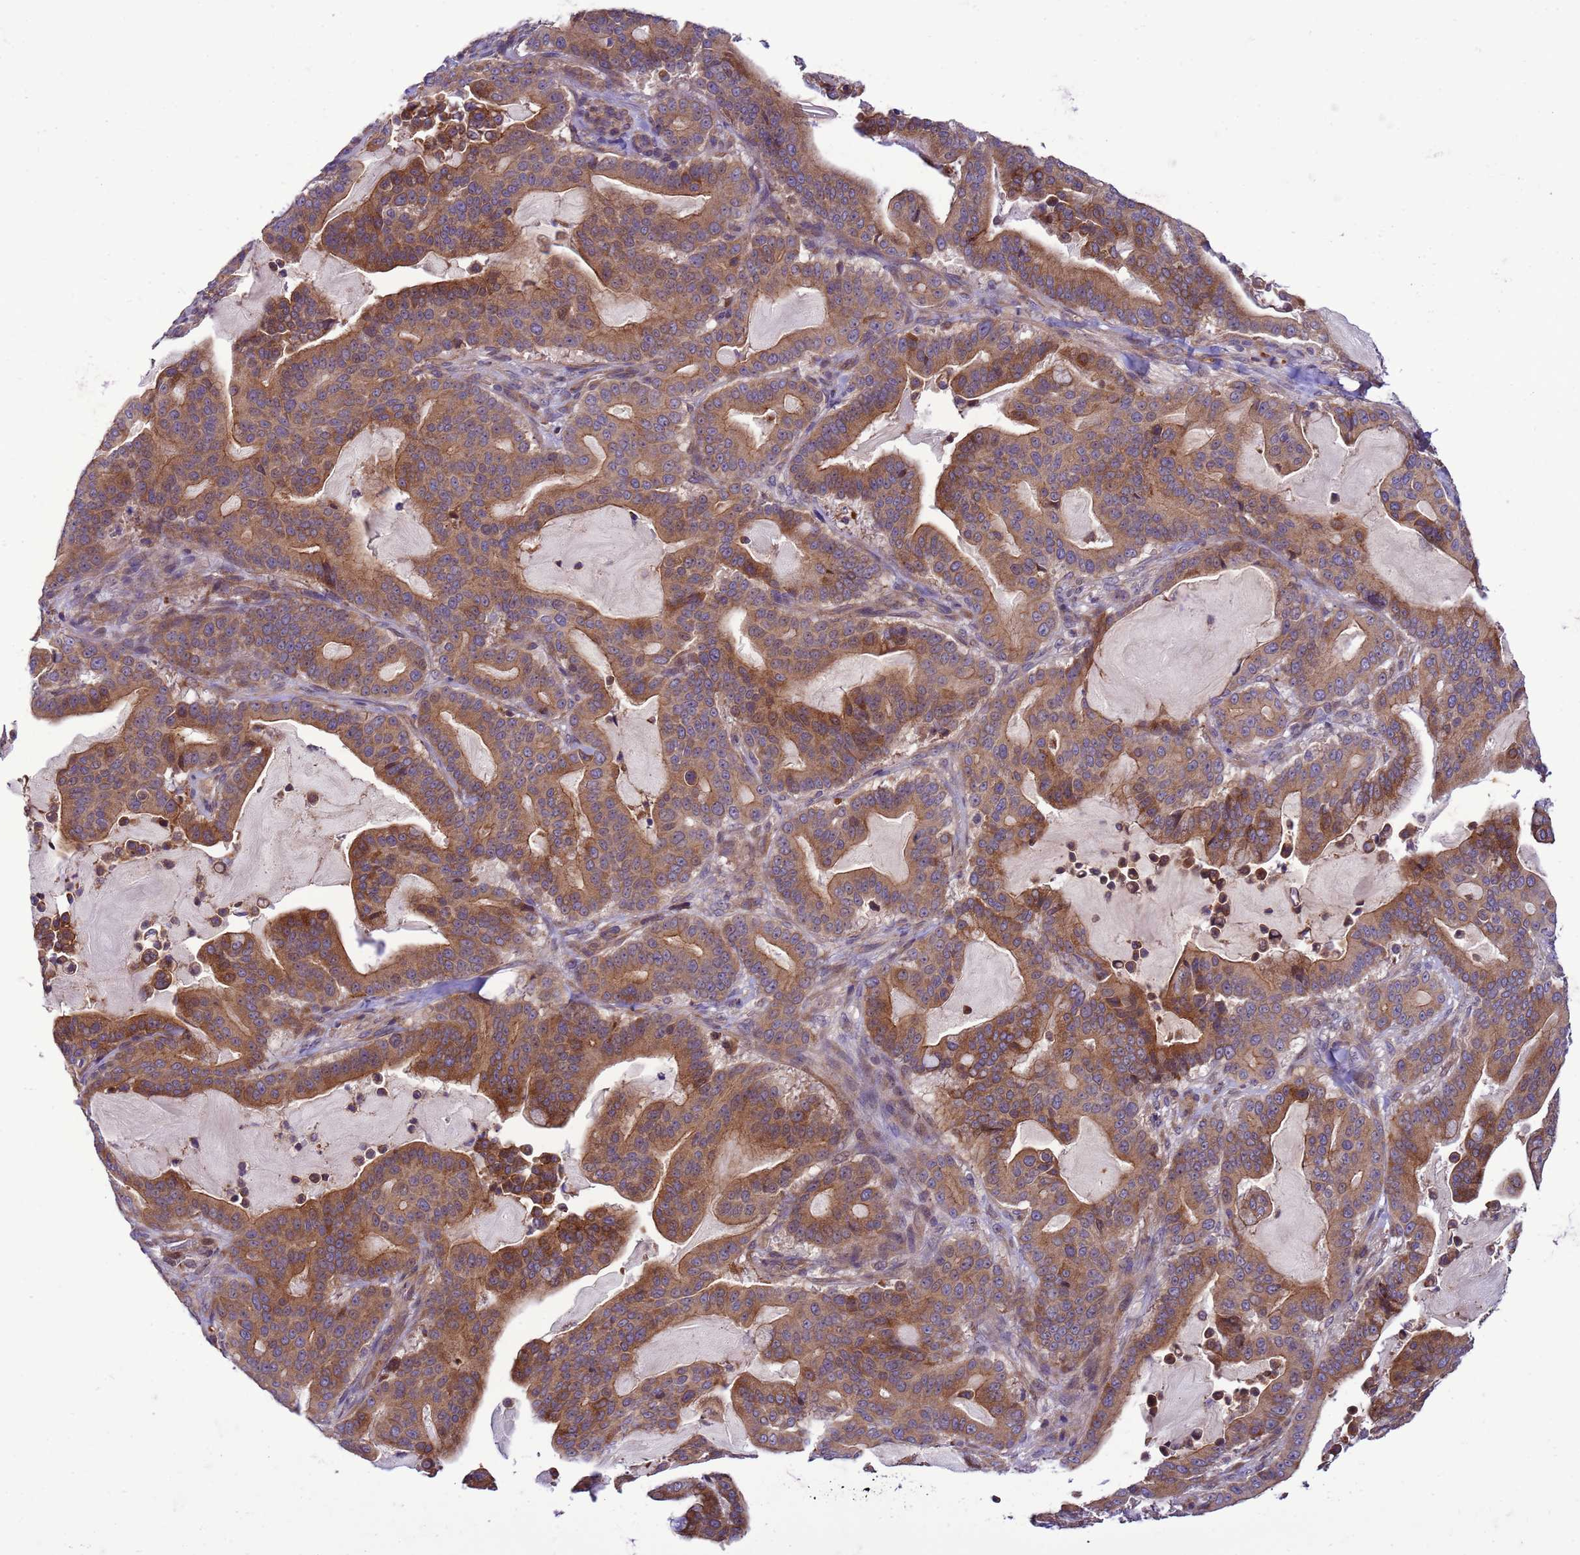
{"staining": {"intensity": "moderate", "quantity": ">75%", "location": "cytoplasmic/membranous"}, "tissue": "pancreatic cancer", "cell_type": "Tumor cells", "image_type": "cancer", "snomed": [{"axis": "morphology", "description": "Adenocarcinoma, NOS"}, {"axis": "topography", "description": "Pancreas"}], "caption": "Pancreatic adenocarcinoma was stained to show a protein in brown. There is medium levels of moderate cytoplasmic/membranous expression in approximately >75% of tumor cells. The staining was performed using DAB to visualize the protein expression in brown, while the nuclei were stained in blue with hematoxylin (Magnification: 20x).", "gene": "GEN1", "patient": {"sex": "male", "age": 63}}